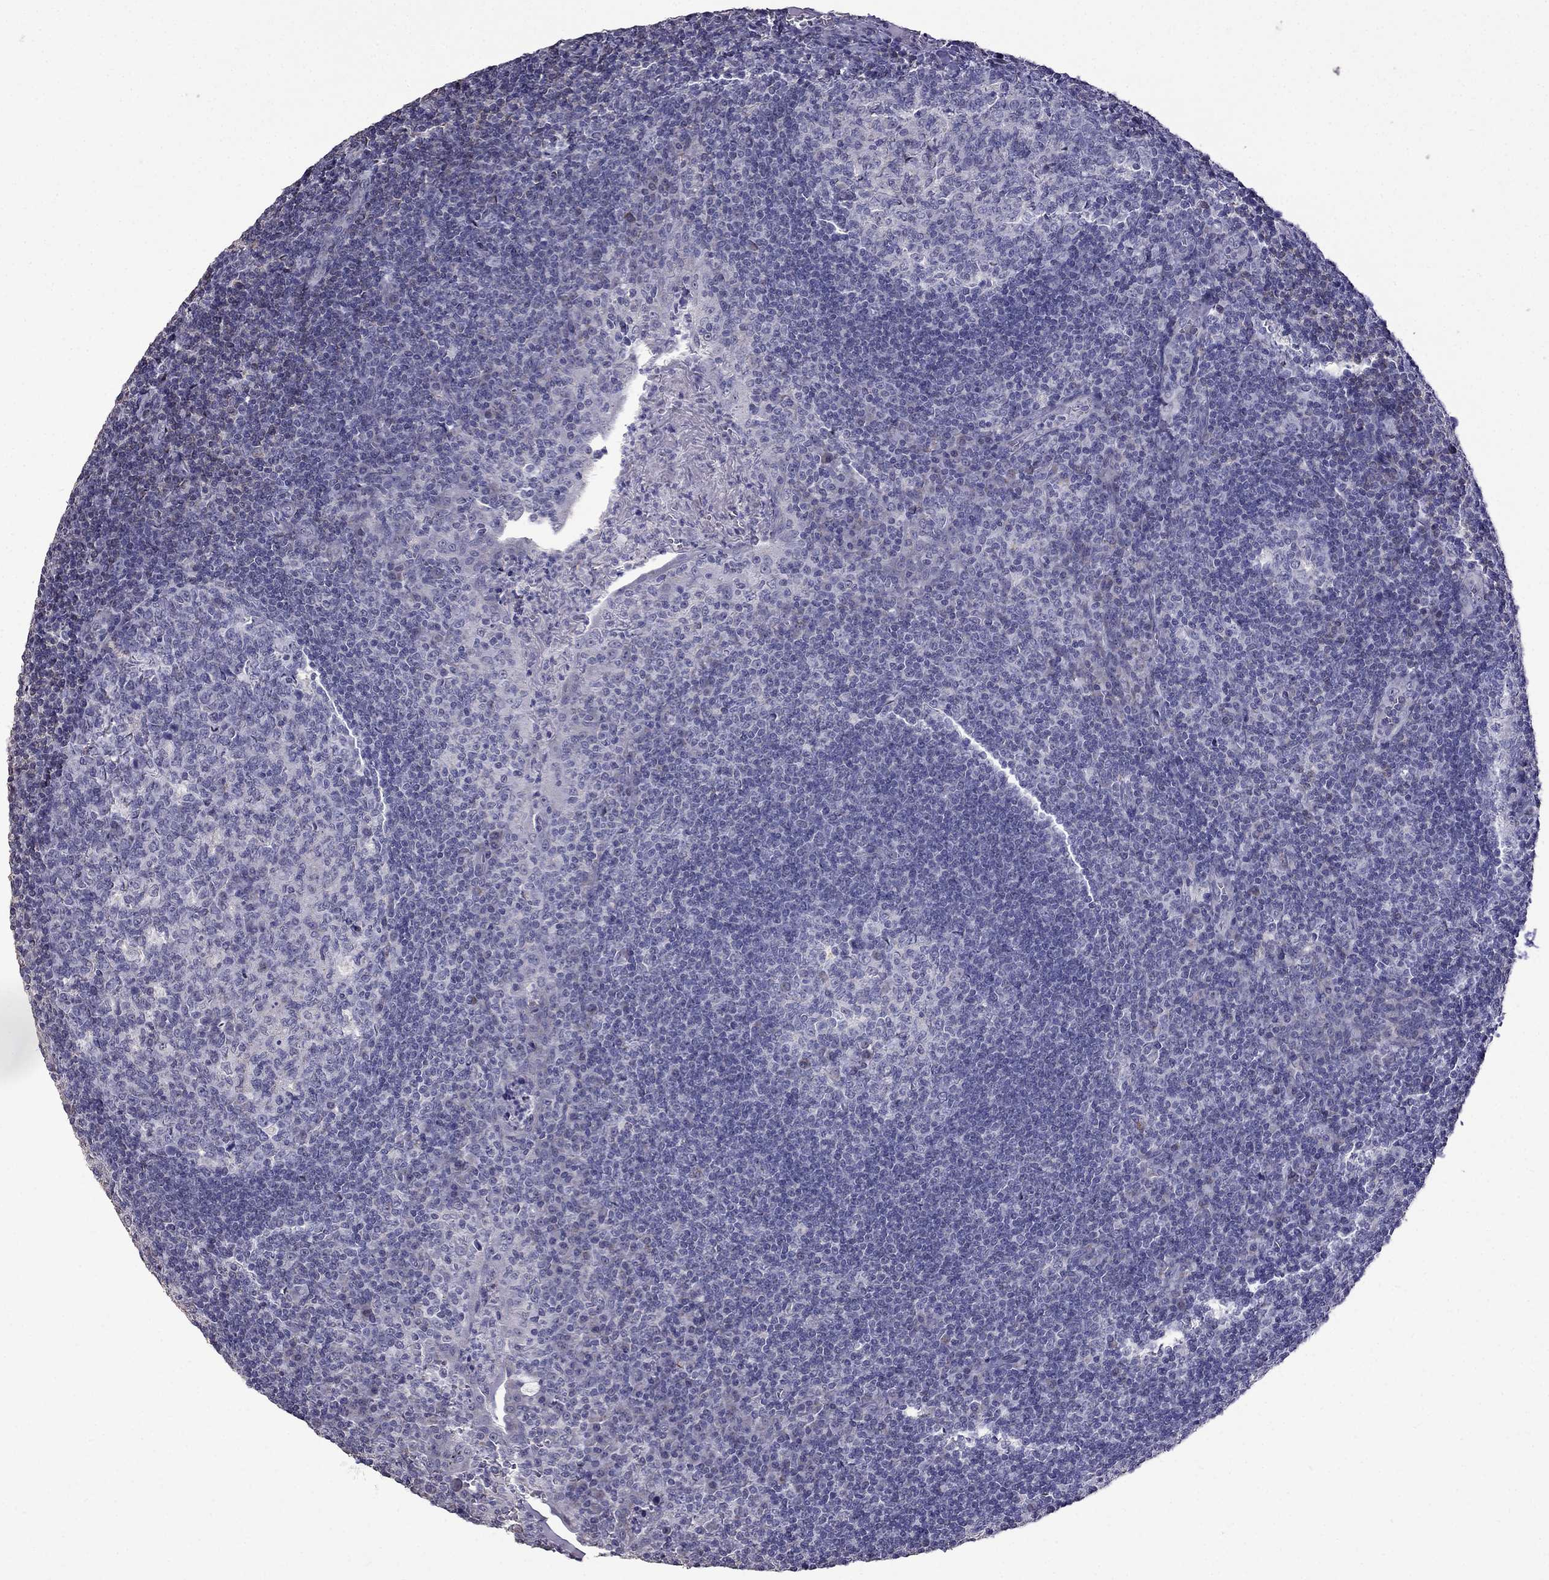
{"staining": {"intensity": "negative", "quantity": "none", "location": "none"}, "tissue": "tonsil", "cell_type": "Germinal center cells", "image_type": "normal", "snomed": [{"axis": "morphology", "description": "Normal tissue, NOS"}, {"axis": "topography", "description": "Tonsil"}], "caption": "This is a micrograph of immunohistochemistry (IHC) staining of unremarkable tonsil, which shows no expression in germinal center cells. (Stains: DAB (3,3'-diaminobenzidine) immunohistochemistry with hematoxylin counter stain, Microscopy: brightfield microscopy at high magnification).", "gene": "AK5", "patient": {"sex": "female", "age": 12}}